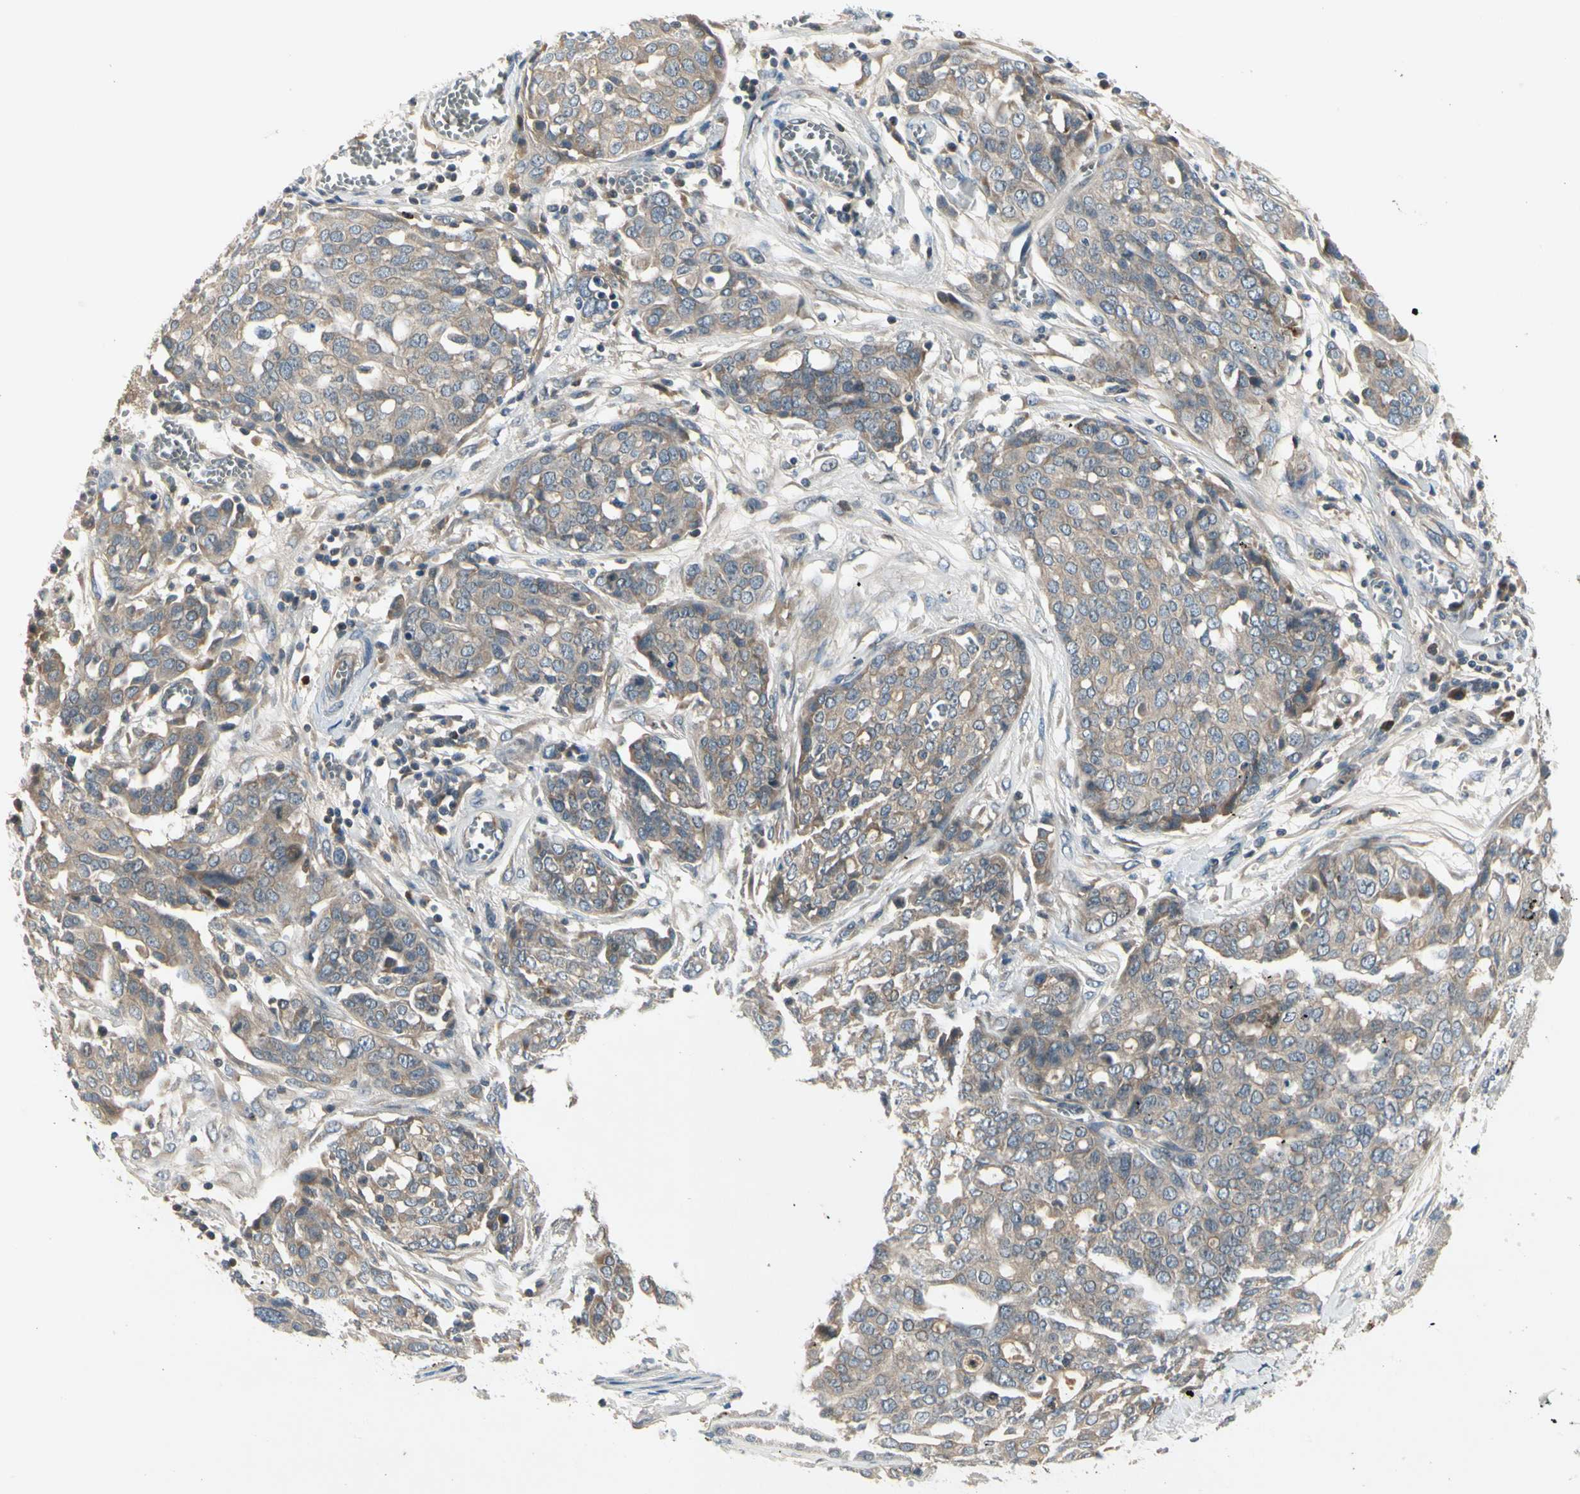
{"staining": {"intensity": "weak", "quantity": "25%-75%", "location": "cytoplasmic/membranous"}, "tissue": "ovarian cancer", "cell_type": "Tumor cells", "image_type": "cancer", "snomed": [{"axis": "morphology", "description": "Cystadenocarcinoma, serous, NOS"}, {"axis": "topography", "description": "Soft tissue"}, {"axis": "topography", "description": "Ovary"}], "caption": "Immunohistochemistry (IHC) micrograph of neoplastic tissue: ovarian cancer stained using immunohistochemistry shows low levels of weak protein expression localized specifically in the cytoplasmic/membranous of tumor cells, appearing as a cytoplasmic/membranous brown color.", "gene": "CCL4", "patient": {"sex": "female", "age": 57}}